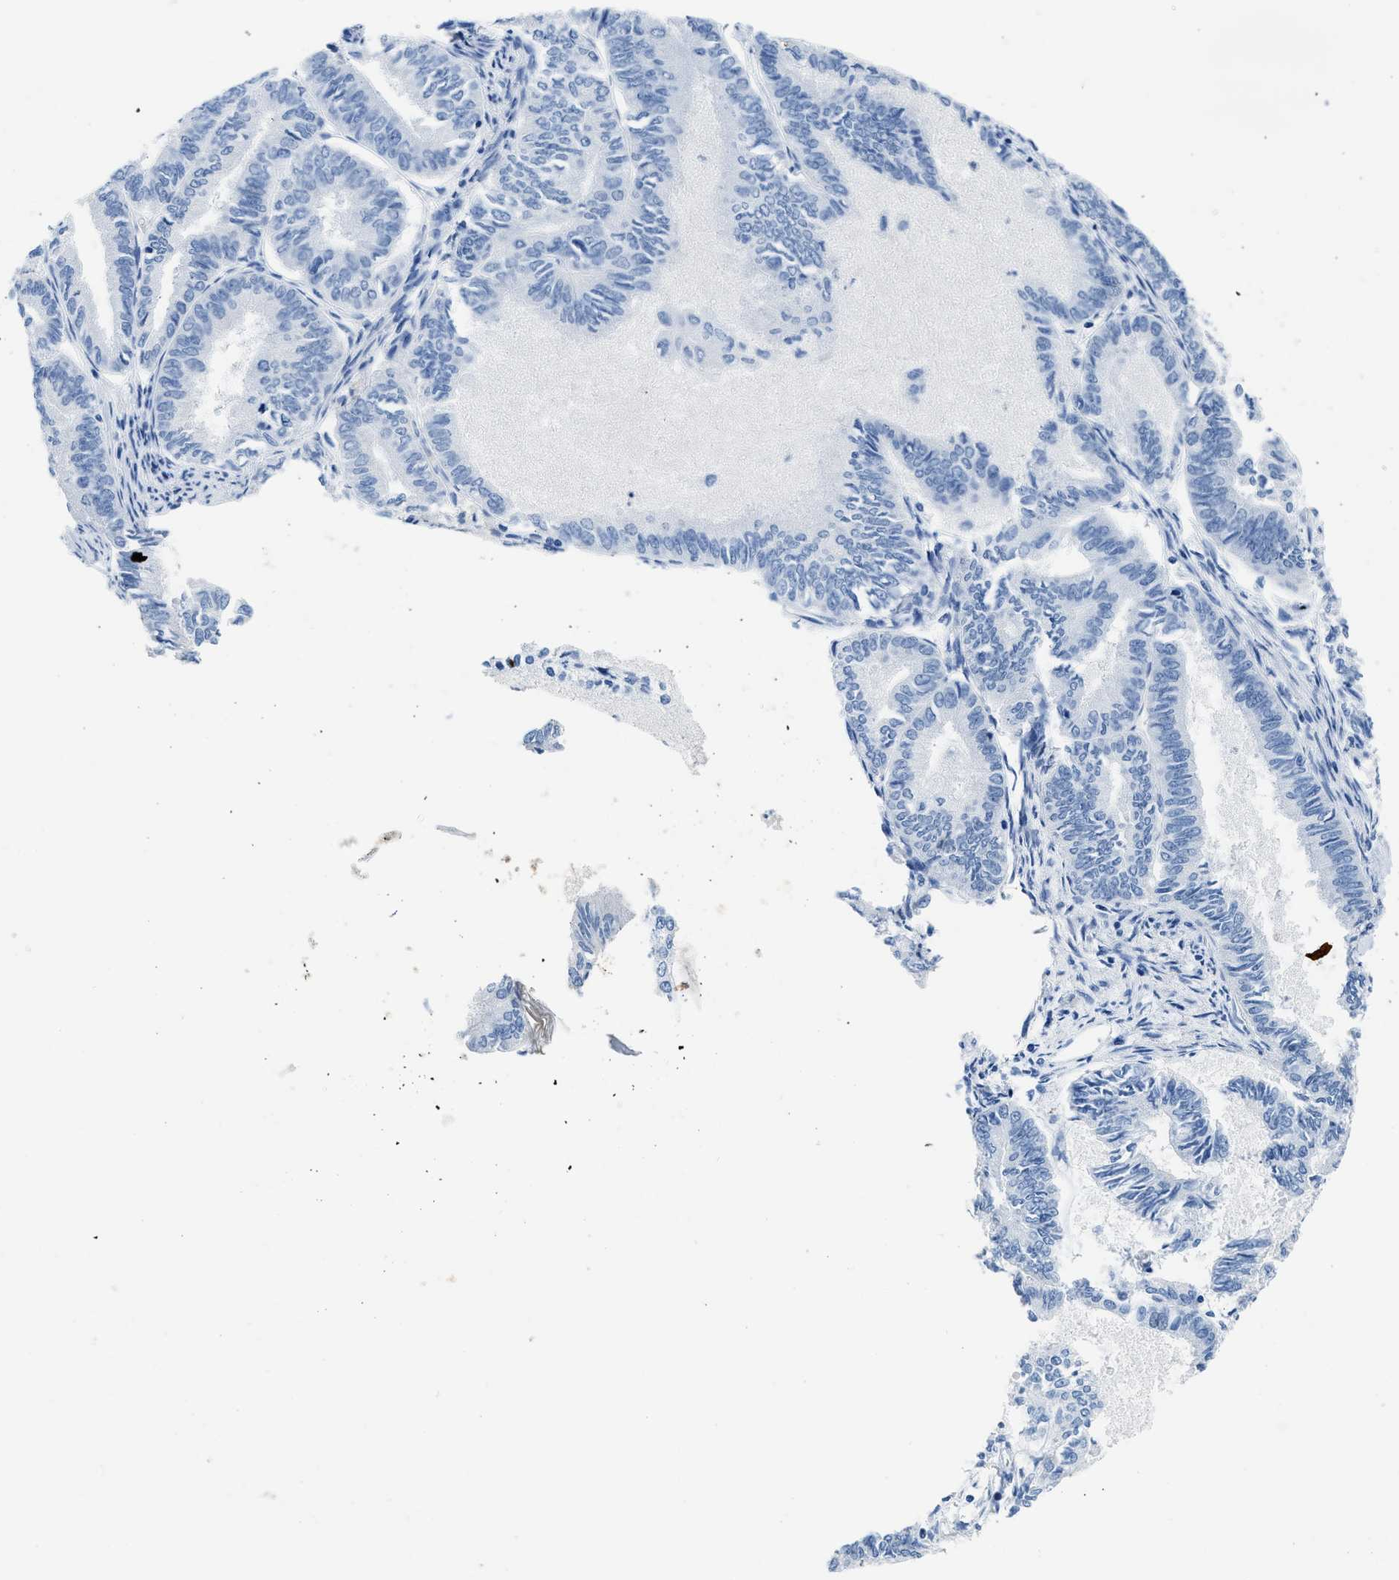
{"staining": {"intensity": "negative", "quantity": "none", "location": "none"}, "tissue": "endometrial cancer", "cell_type": "Tumor cells", "image_type": "cancer", "snomed": [{"axis": "morphology", "description": "Adenocarcinoma, NOS"}, {"axis": "topography", "description": "Endometrium"}], "caption": "Immunohistochemistry (IHC) image of neoplastic tissue: human endometrial cancer stained with DAB exhibits no significant protein positivity in tumor cells.", "gene": "NFATC2", "patient": {"sex": "female", "age": 86}}